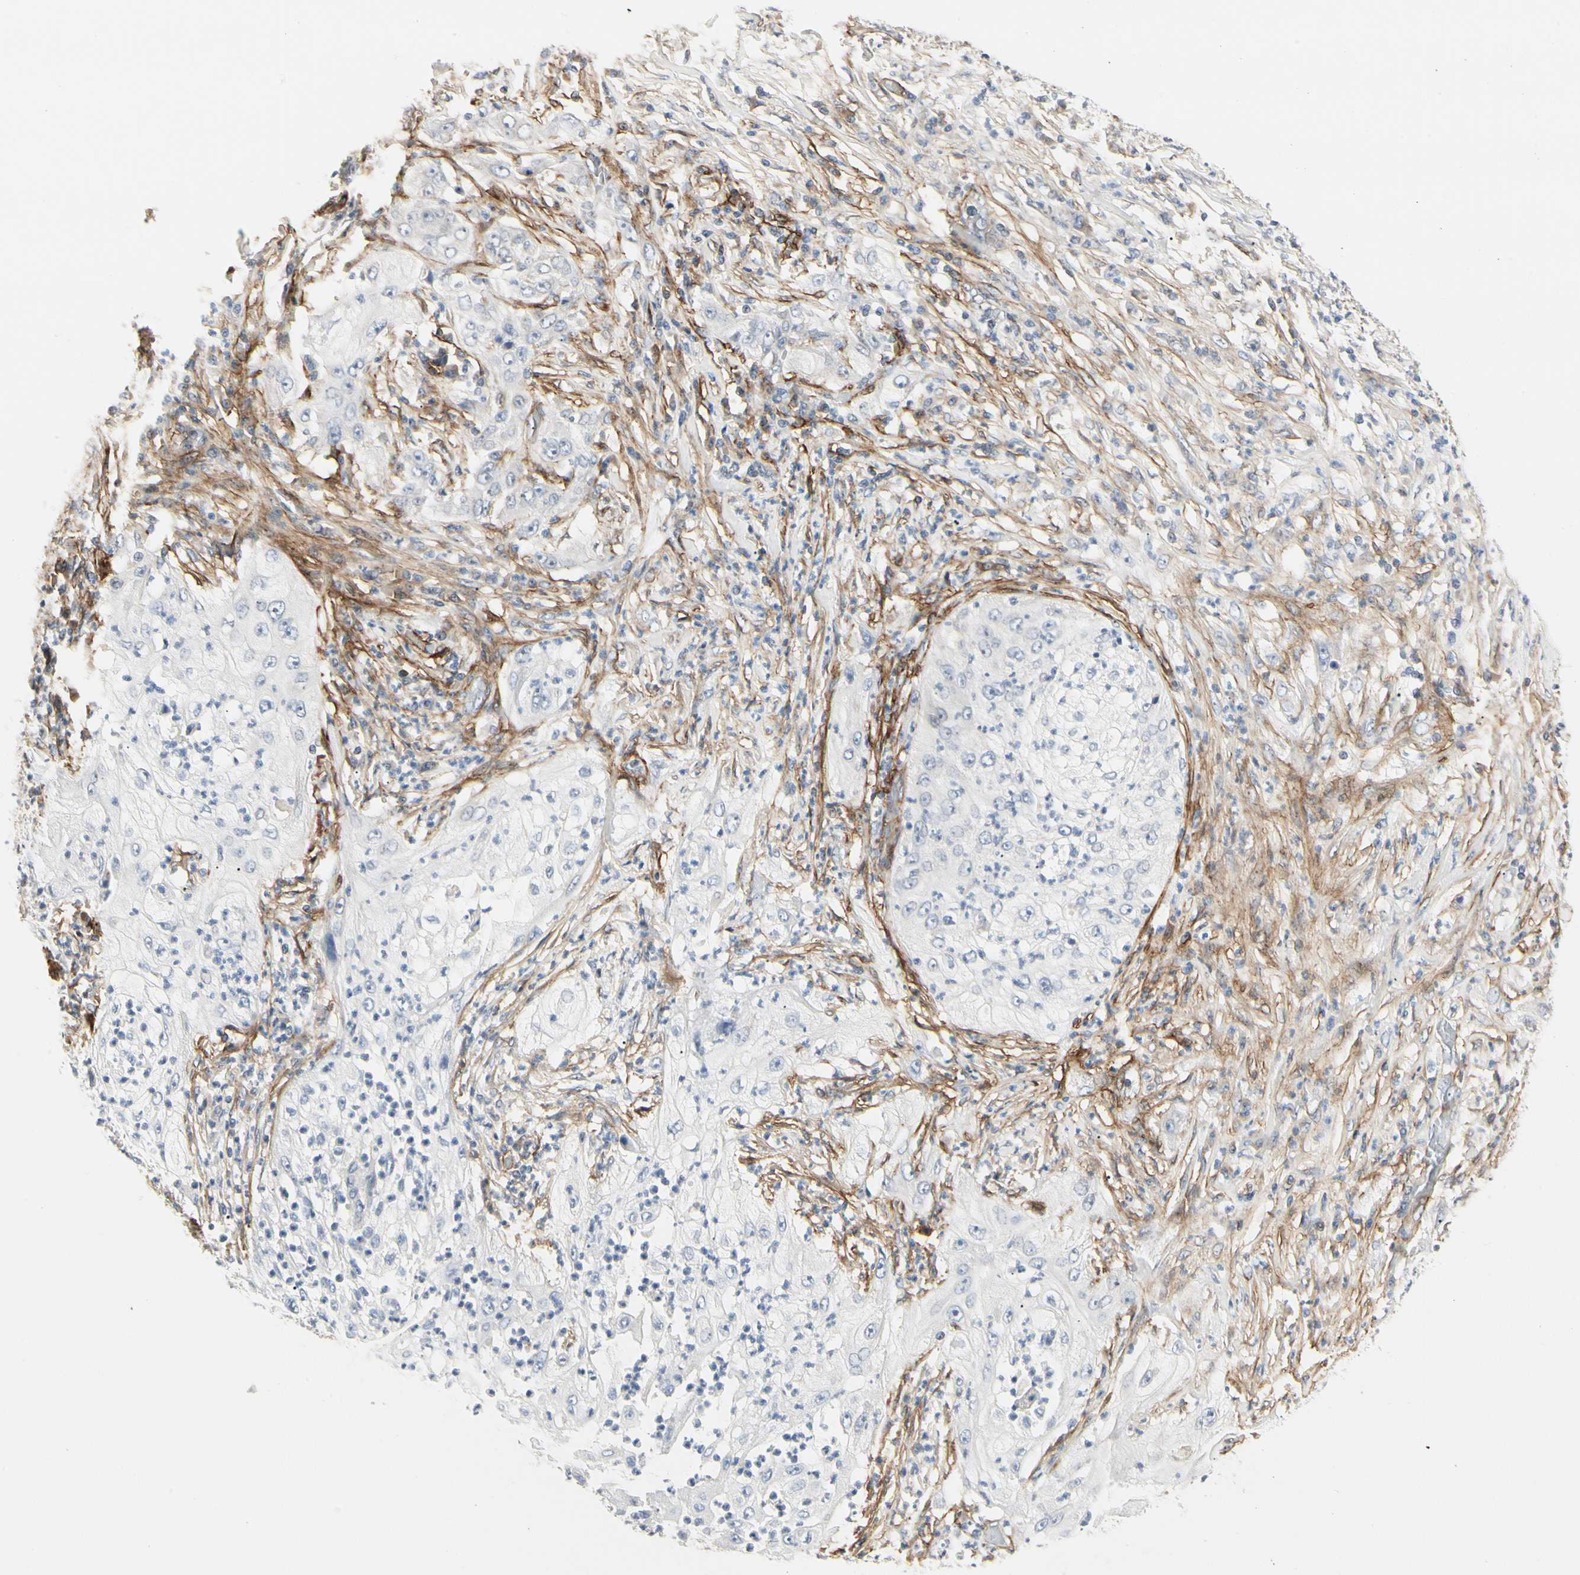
{"staining": {"intensity": "negative", "quantity": "none", "location": "none"}, "tissue": "lung cancer", "cell_type": "Tumor cells", "image_type": "cancer", "snomed": [{"axis": "morphology", "description": "Inflammation, NOS"}, {"axis": "morphology", "description": "Squamous cell carcinoma, NOS"}, {"axis": "topography", "description": "Lymph node"}, {"axis": "topography", "description": "Soft tissue"}, {"axis": "topography", "description": "Lung"}], "caption": "DAB immunohistochemical staining of human squamous cell carcinoma (lung) exhibits no significant expression in tumor cells. (Immunohistochemistry (ihc), brightfield microscopy, high magnification).", "gene": "GGT5", "patient": {"sex": "male", "age": 66}}